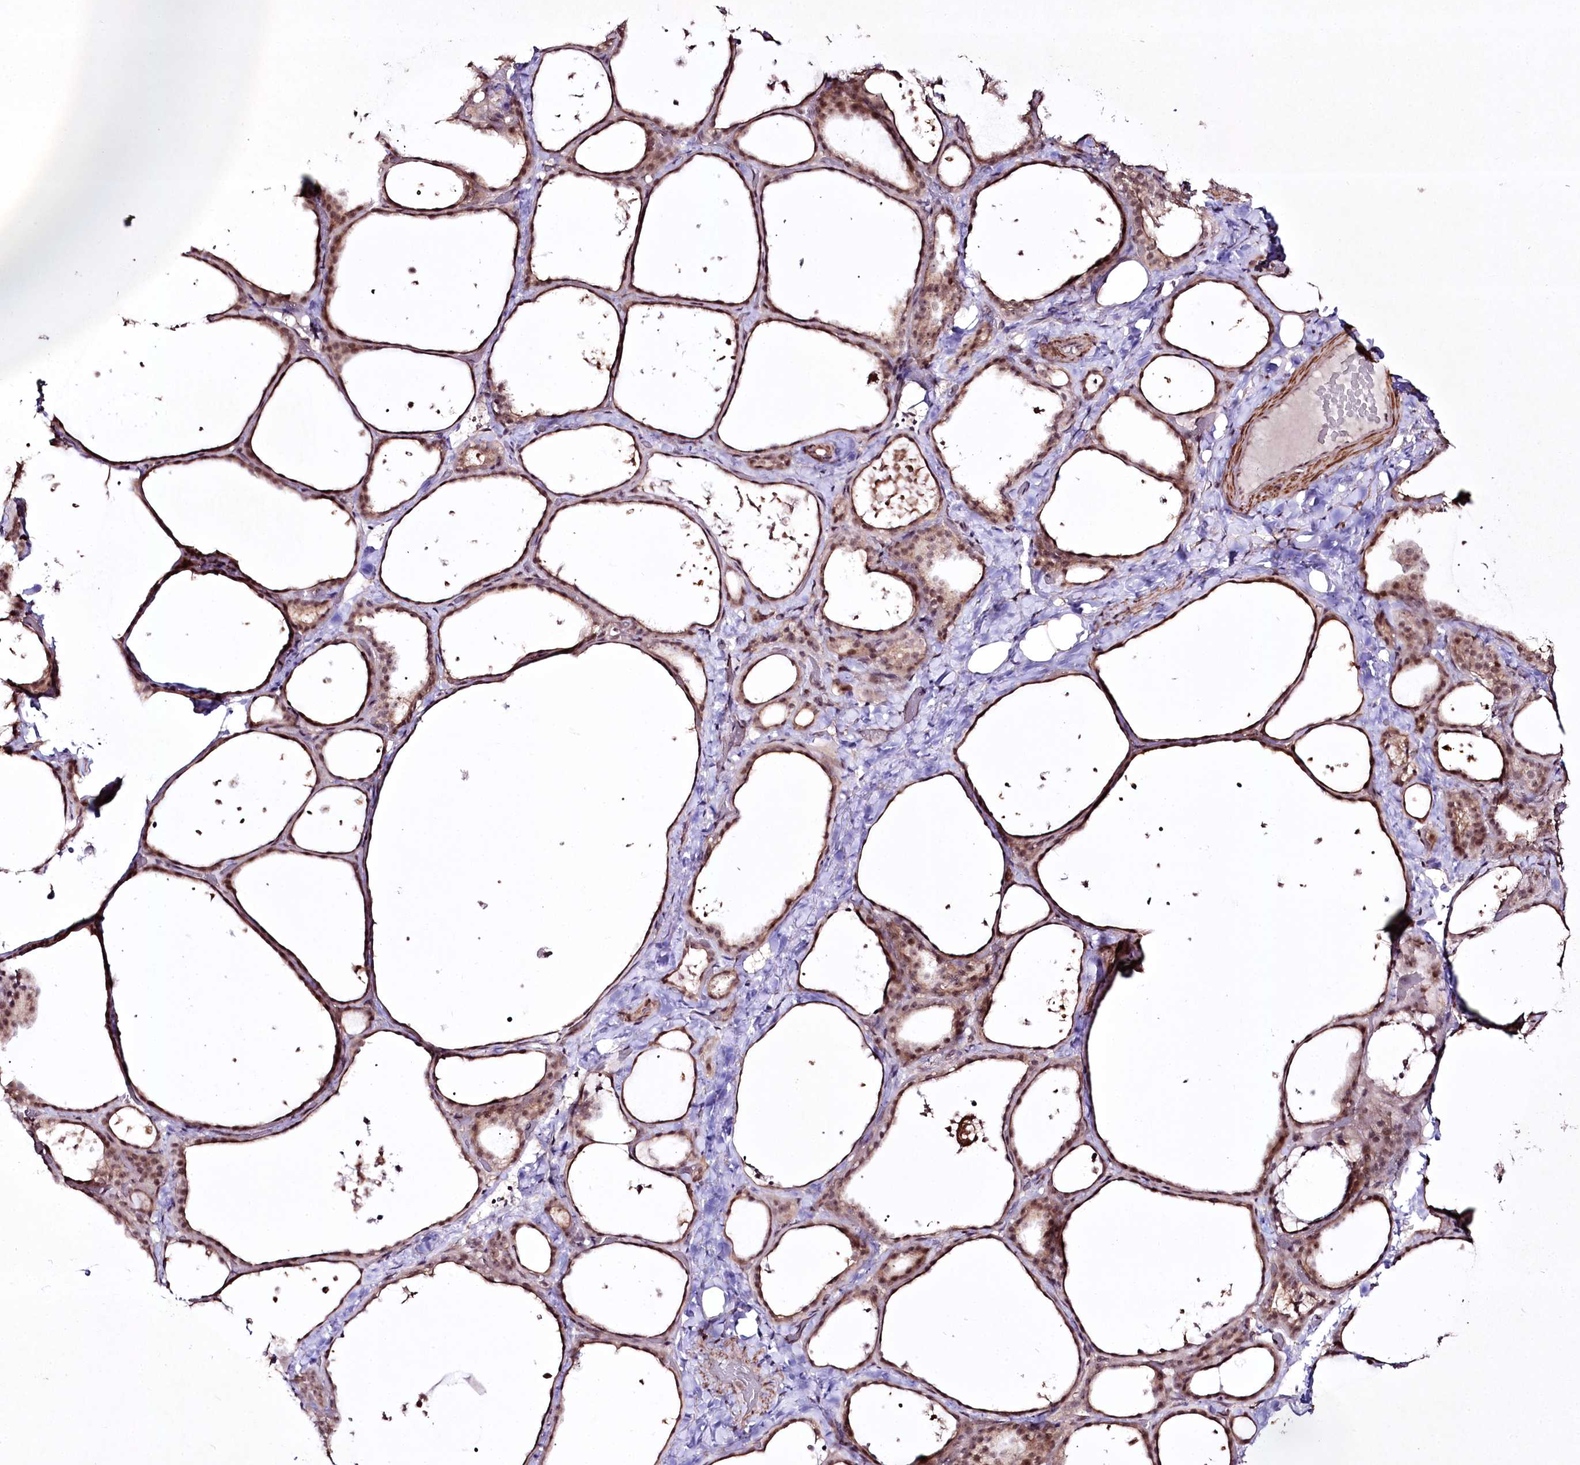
{"staining": {"intensity": "weak", "quantity": ">75%", "location": "nuclear"}, "tissue": "thyroid gland", "cell_type": "Glandular cells", "image_type": "normal", "snomed": [{"axis": "morphology", "description": "Normal tissue, NOS"}, {"axis": "topography", "description": "Thyroid gland"}], "caption": "The image demonstrates staining of unremarkable thyroid gland, revealing weak nuclear protein expression (brown color) within glandular cells. Nuclei are stained in blue.", "gene": "CCDC59", "patient": {"sex": "female", "age": 44}}